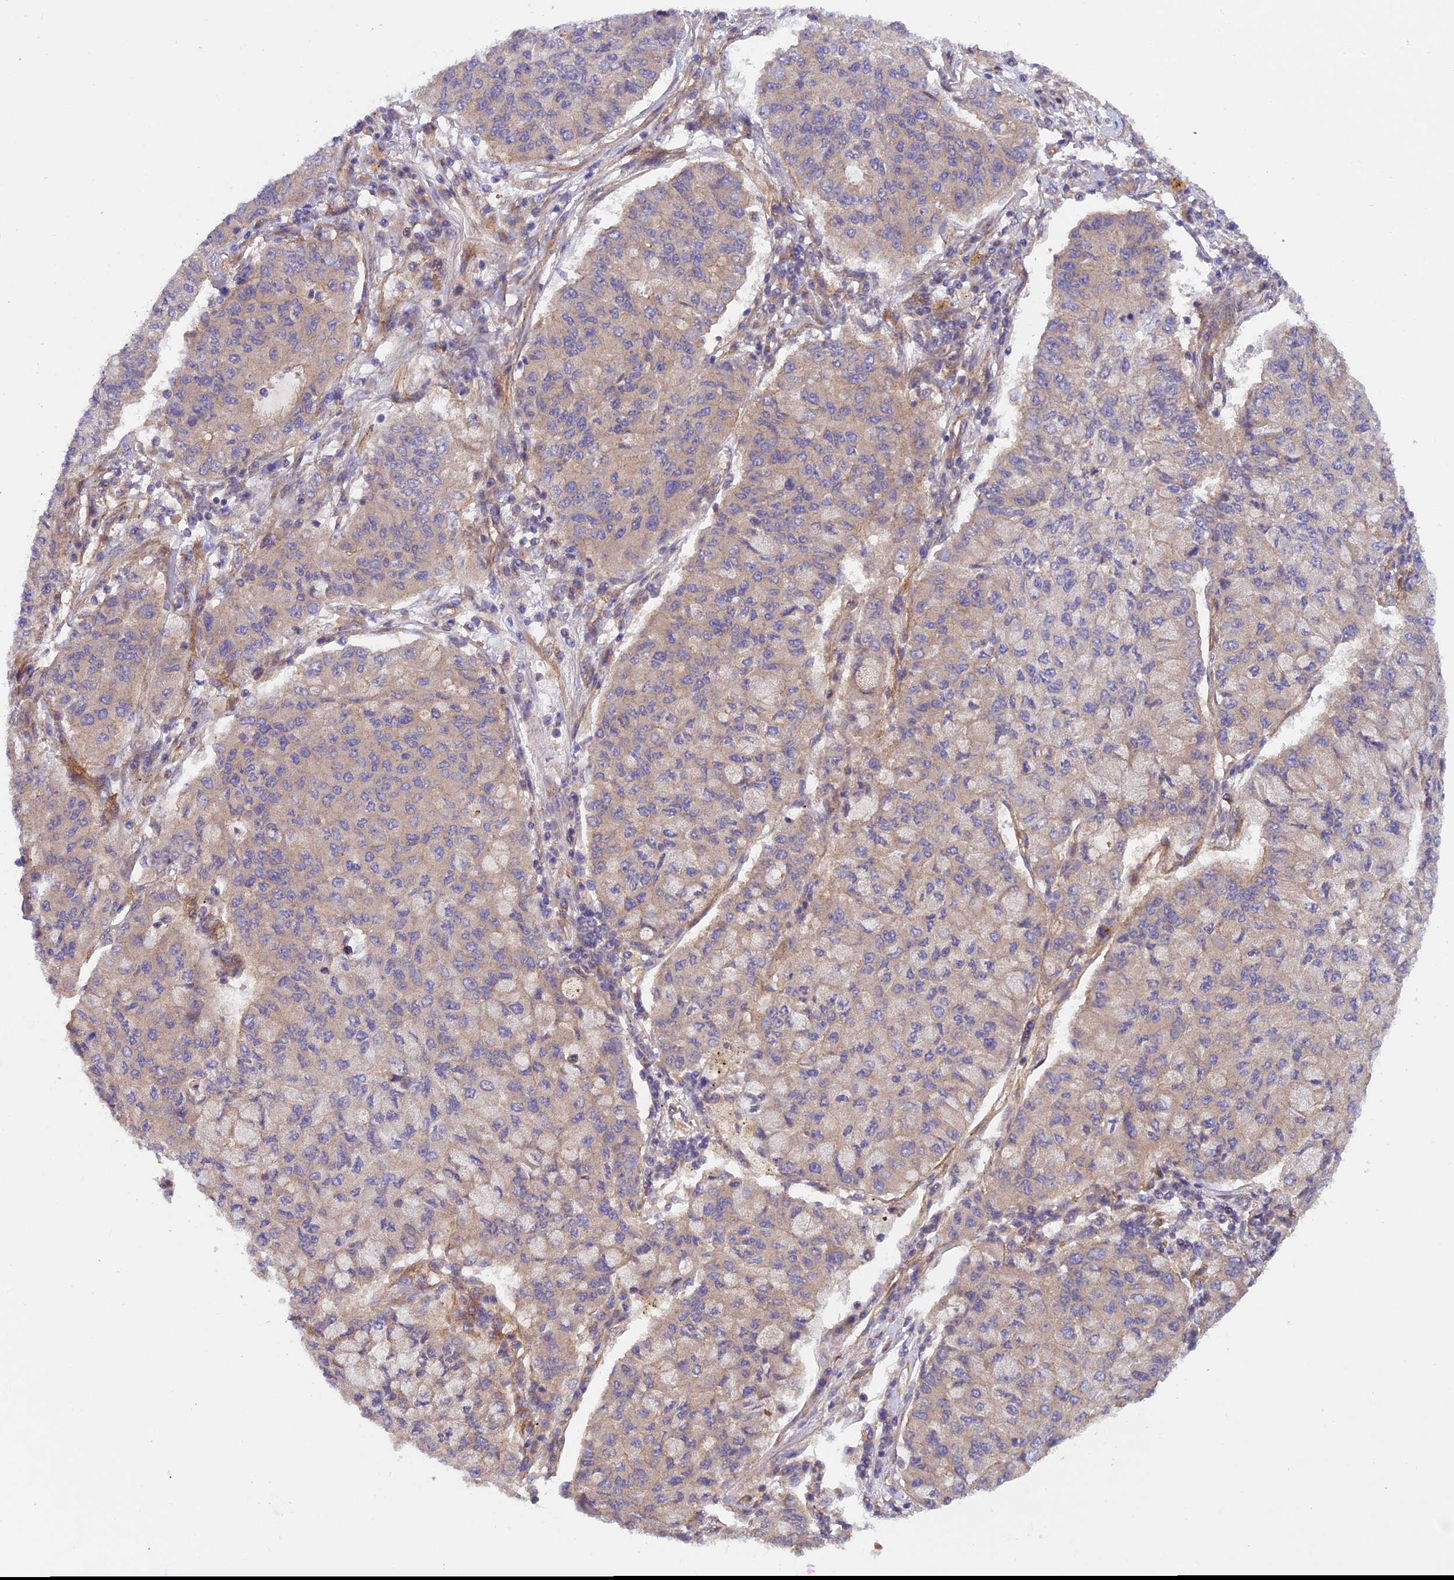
{"staining": {"intensity": "weak", "quantity": "25%-75%", "location": "cytoplasmic/membranous"}, "tissue": "lung cancer", "cell_type": "Tumor cells", "image_type": "cancer", "snomed": [{"axis": "morphology", "description": "Squamous cell carcinoma, NOS"}, {"axis": "topography", "description": "Lung"}], "caption": "High-magnification brightfield microscopy of squamous cell carcinoma (lung) stained with DAB (brown) and counterstained with hematoxylin (blue). tumor cells exhibit weak cytoplasmic/membranous positivity is present in approximately25%-75% of cells.", "gene": "ADAMTS15", "patient": {"sex": "male", "age": 74}}